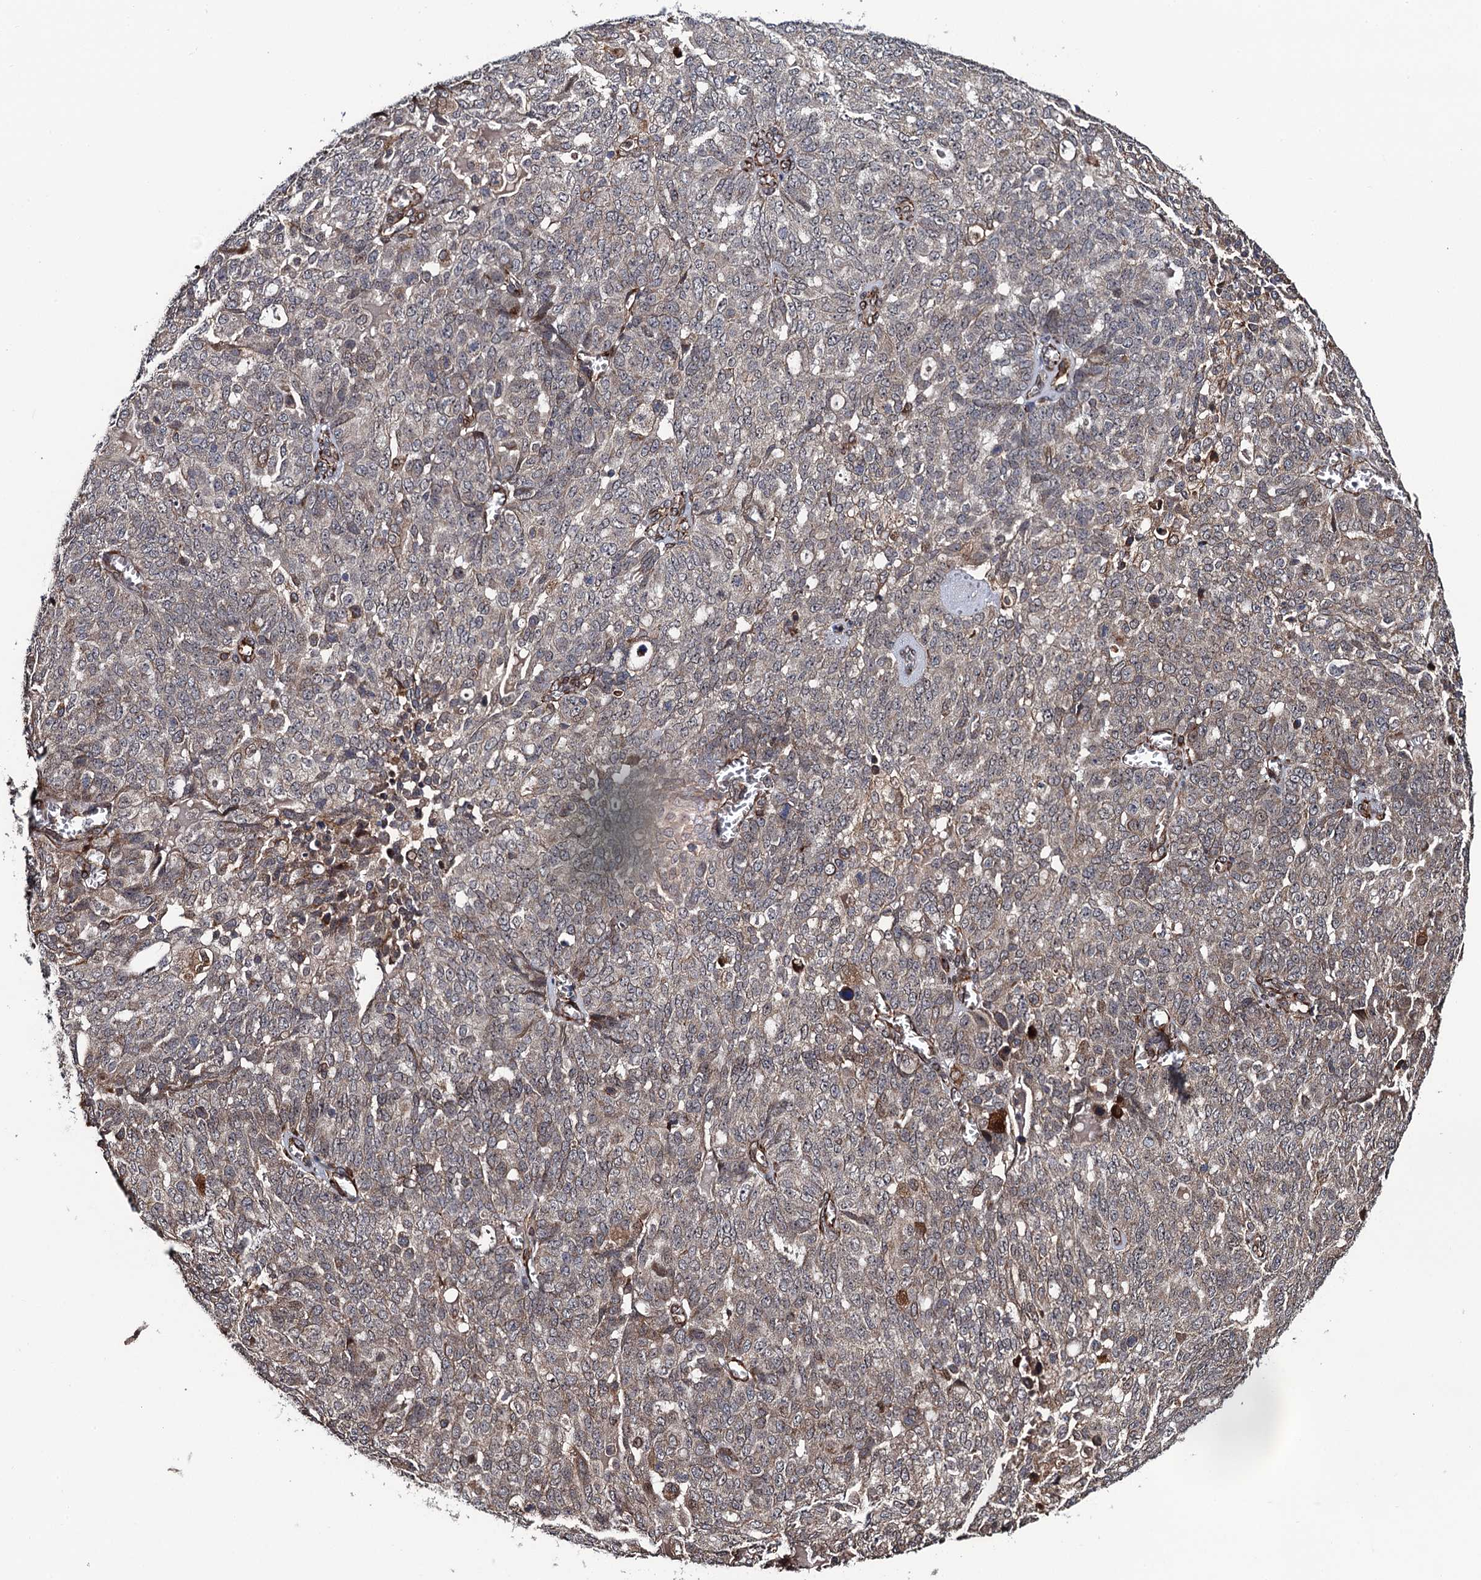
{"staining": {"intensity": "weak", "quantity": "<25%", "location": "cytoplasmic/membranous"}, "tissue": "ovarian cancer", "cell_type": "Tumor cells", "image_type": "cancer", "snomed": [{"axis": "morphology", "description": "Cystadenocarcinoma, serous, NOS"}, {"axis": "topography", "description": "Soft tissue"}, {"axis": "topography", "description": "Ovary"}], "caption": "Immunohistochemistry photomicrograph of human serous cystadenocarcinoma (ovarian) stained for a protein (brown), which demonstrates no staining in tumor cells. (Brightfield microscopy of DAB (3,3'-diaminobenzidine) immunohistochemistry at high magnification).", "gene": "FSIP1", "patient": {"sex": "female", "age": 57}}